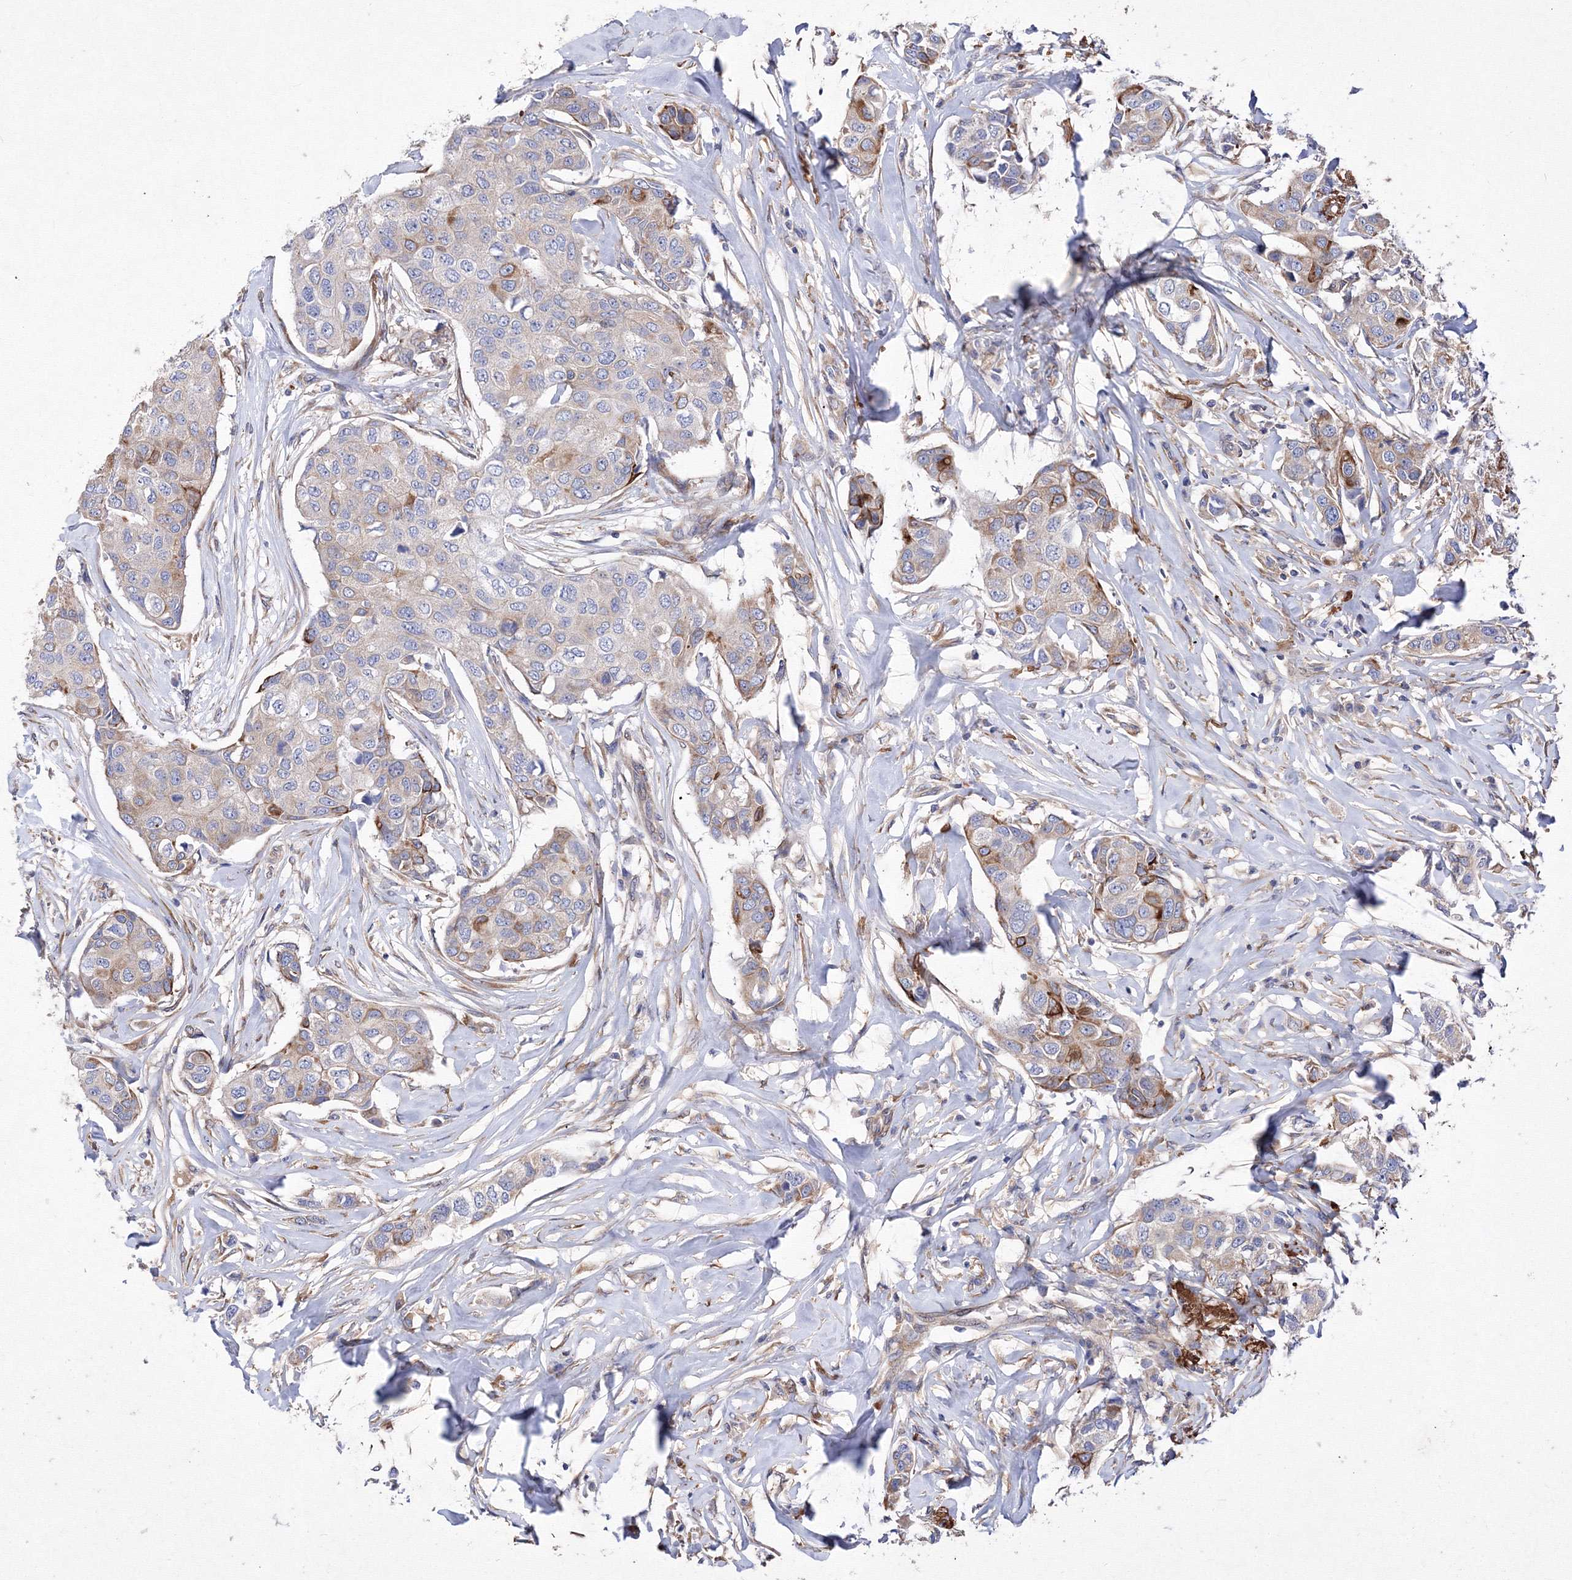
{"staining": {"intensity": "moderate", "quantity": "<25%", "location": "cytoplasmic/membranous"}, "tissue": "breast cancer", "cell_type": "Tumor cells", "image_type": "cancer", "snomed": [{"axis": "morphology", "description": "Duct carcinoma"}, {"axis": "topography", "description": "Breast"}], "caption": "Moderate cytoplasmic/membranous protein expression is present in approximately <25% of tumor cells in breast cancer (infiltrating ductal carcinoma).", "gene": "SNX18", "patient": {"sex": "female", "age": 80}}